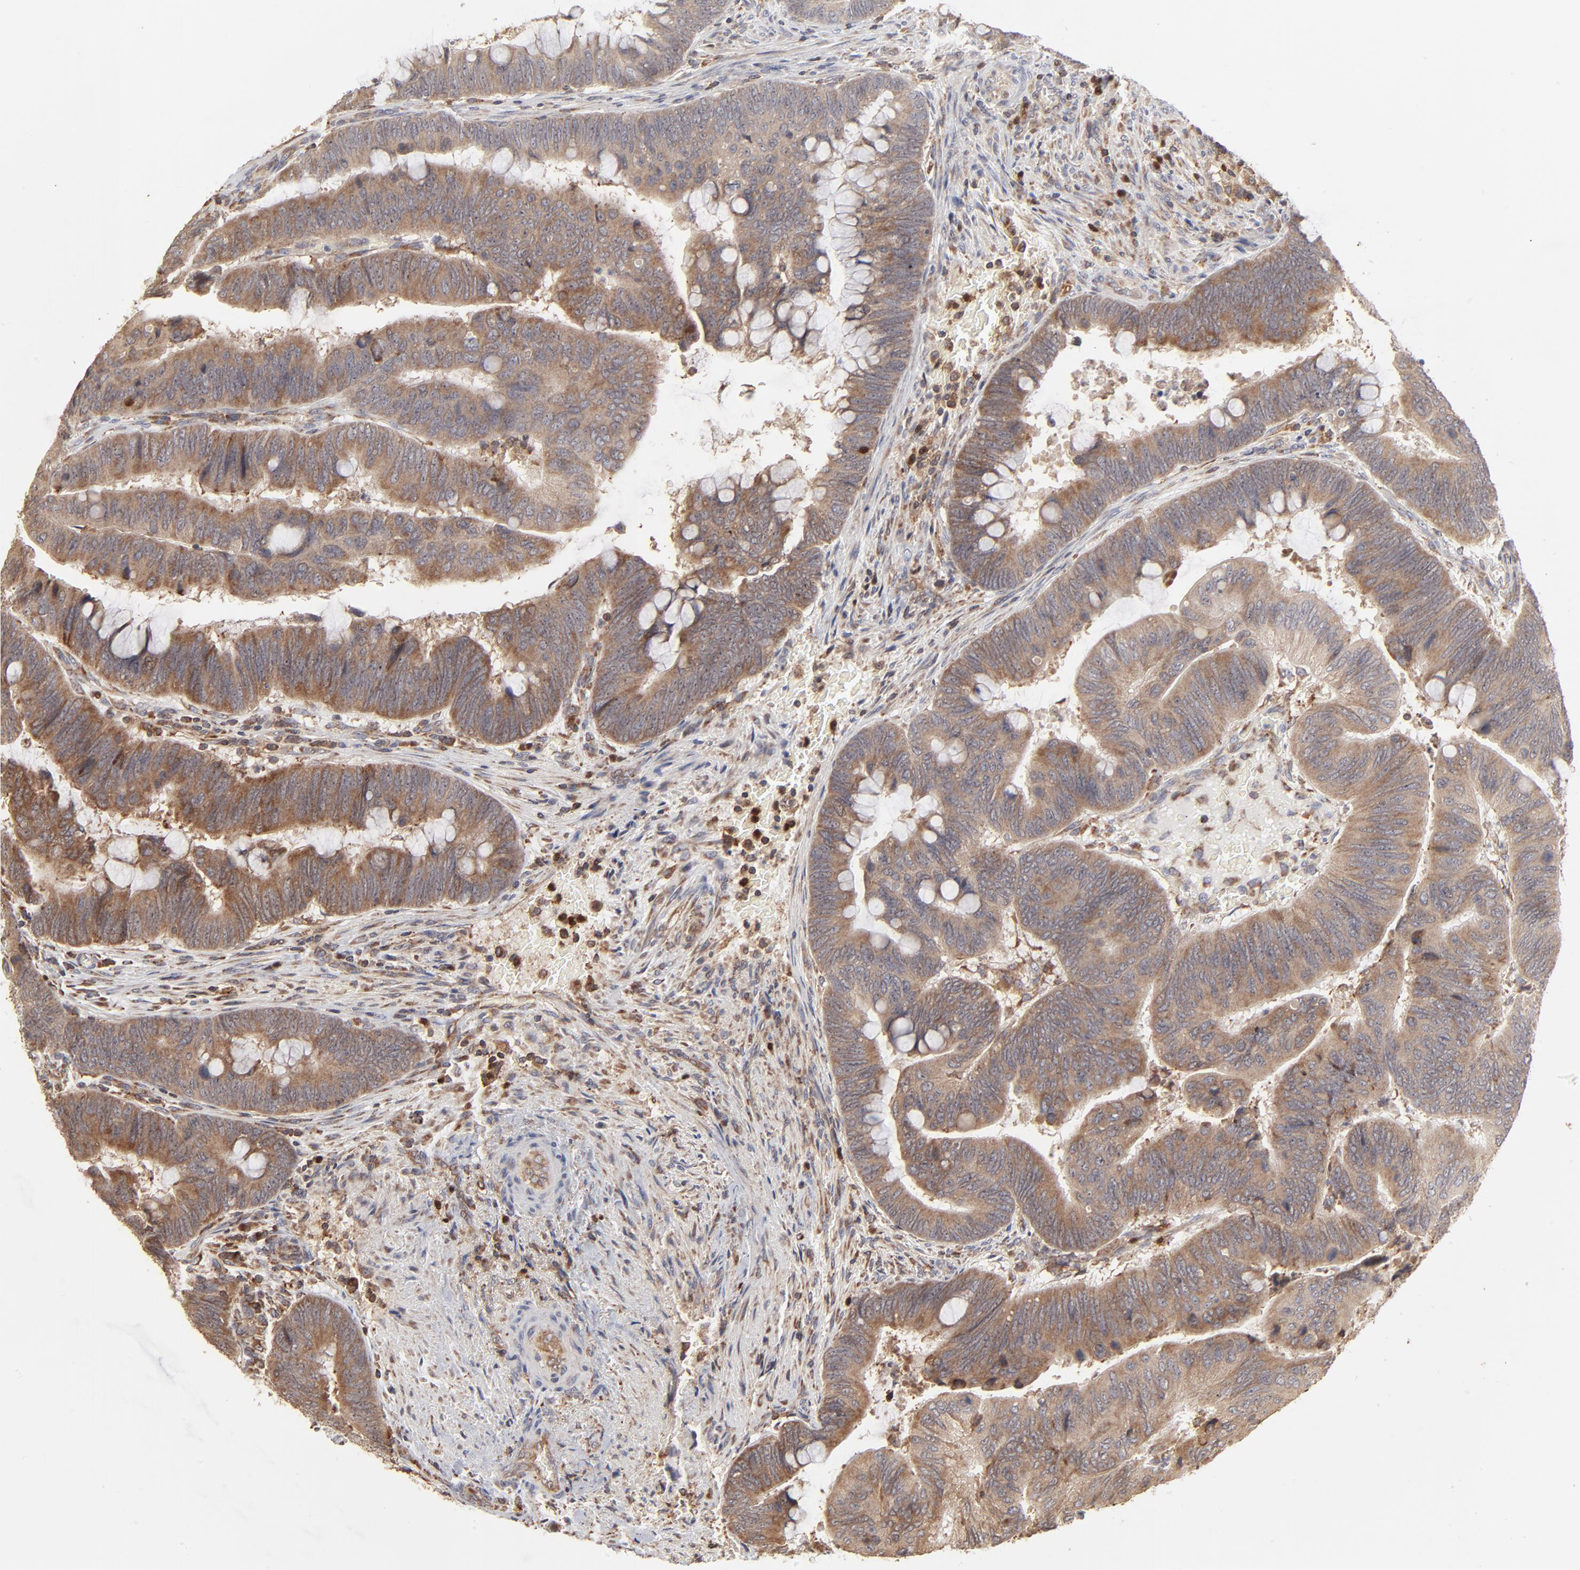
{"staining": {"intensity": "strong", "quantity": ">75%", "location": "cytoplasmic/membranous"}, "tissue": "colorectal cancer", "cell_type": "Tumor cells", "image_type": "cancer", "snomed": [{"axis": "morphology", "description": "Normal tissue, NOS"}, {"axis": "morphology", "description": "Adenocarcinoma, NOS"}, {"axis": "topography", "description": "Rectum"}], "caption": "Colorectal adenocarcinoma stained for a protein (brown) shows strong cytoplasmic/membranous positive expression in about >75% of tumor cells.", "gene": "RNF213", "patient": {"sex": "male", "age": 92}}